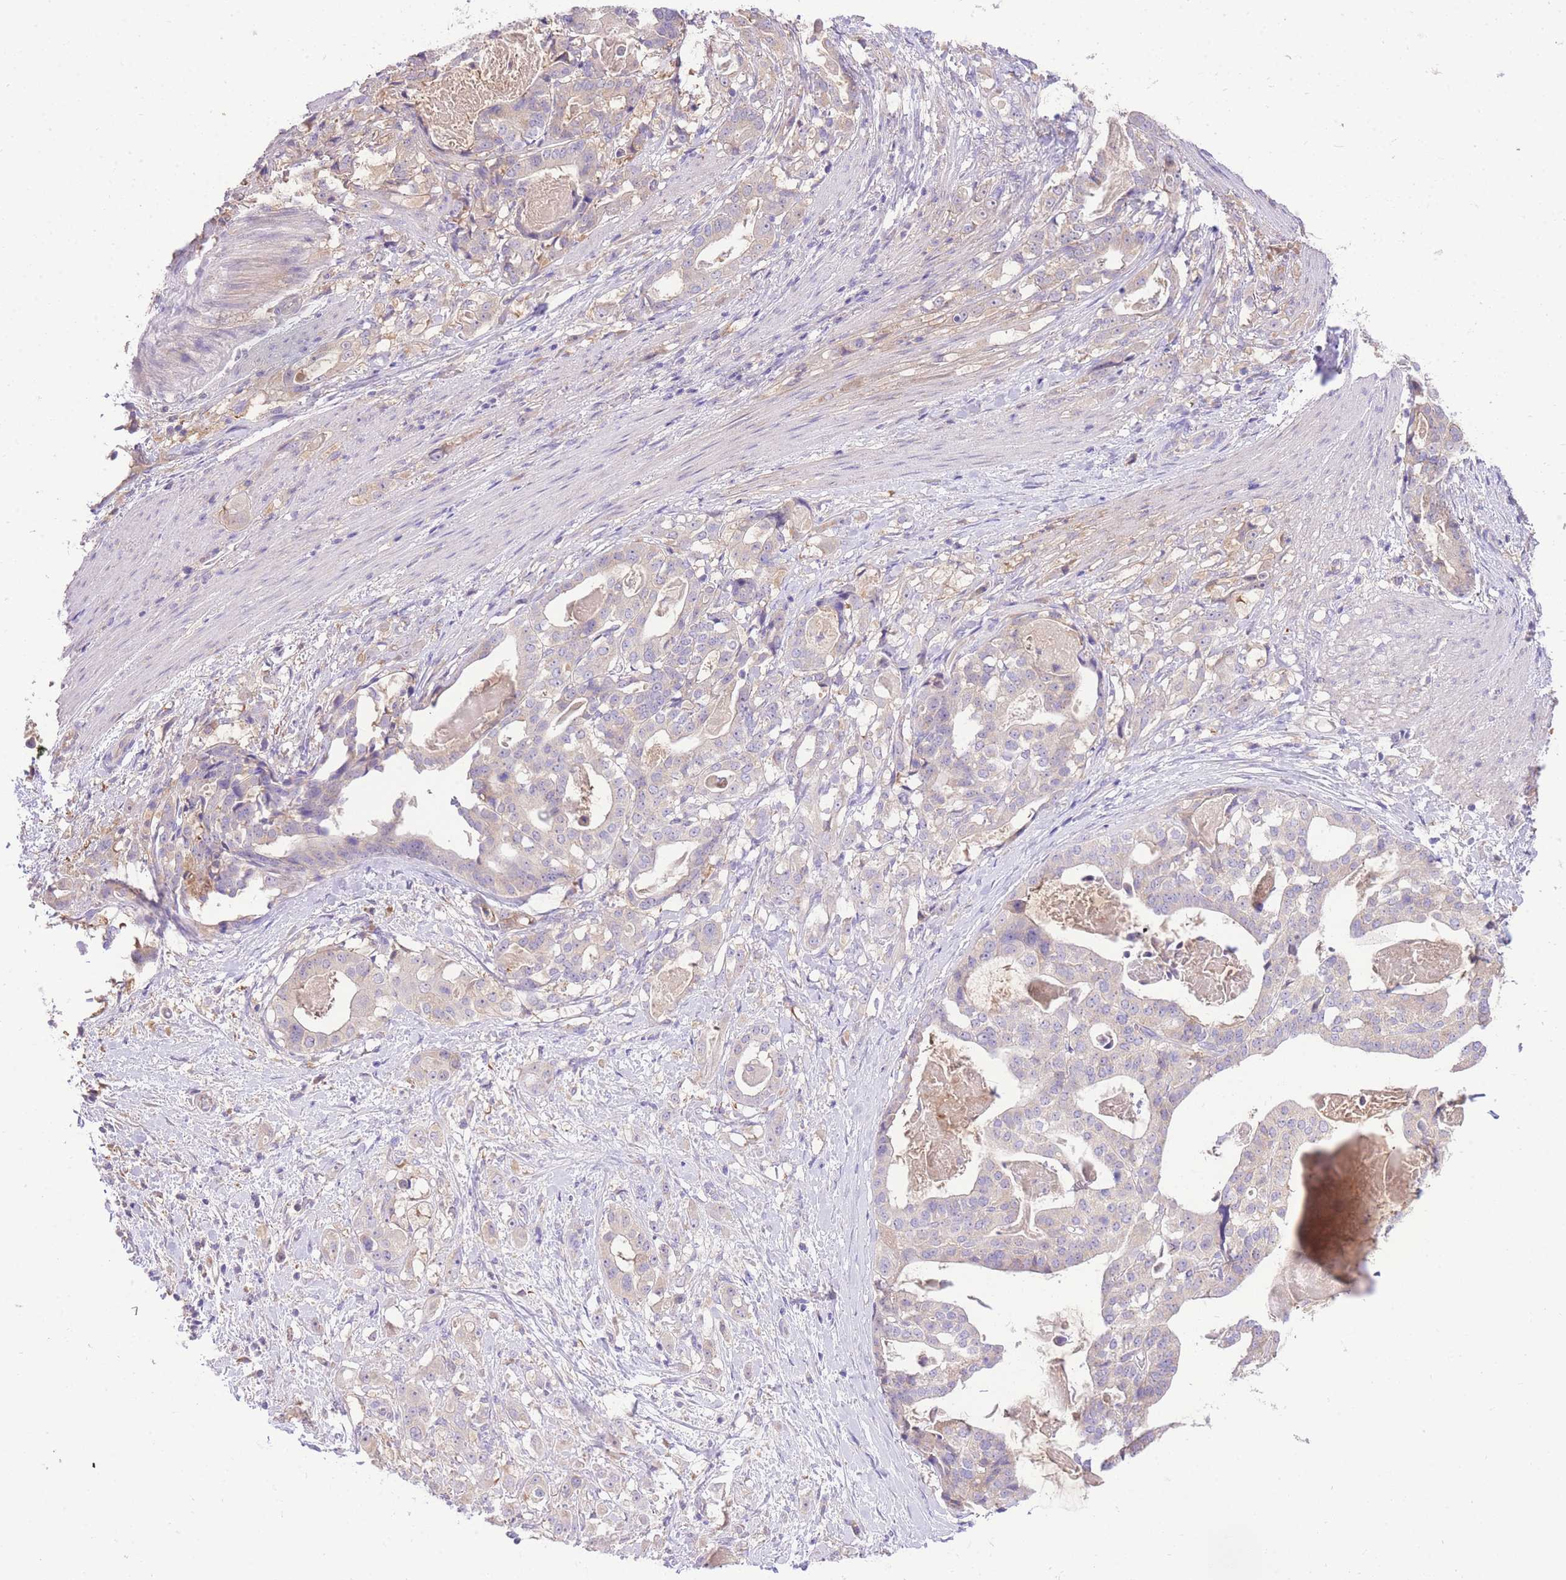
{"staining": {"intensity": "negative", "quantity": "none", "location": "none"}, "tissue": "stomach cancer", "cell_type": "Tumor cells", "image_type": "cancer", "snomed": [{"axis": "morphology", "description": "Adenocarcinoma, NOS"}, {"axis": "topography", "description": "Stomach"}], "caption": "Tumor cells are negative for brown protein staining in stomach cancer. Nuclei are stained in blue.", "gene": "LIPH", "patient": {"sex": "male", "age": 48}}